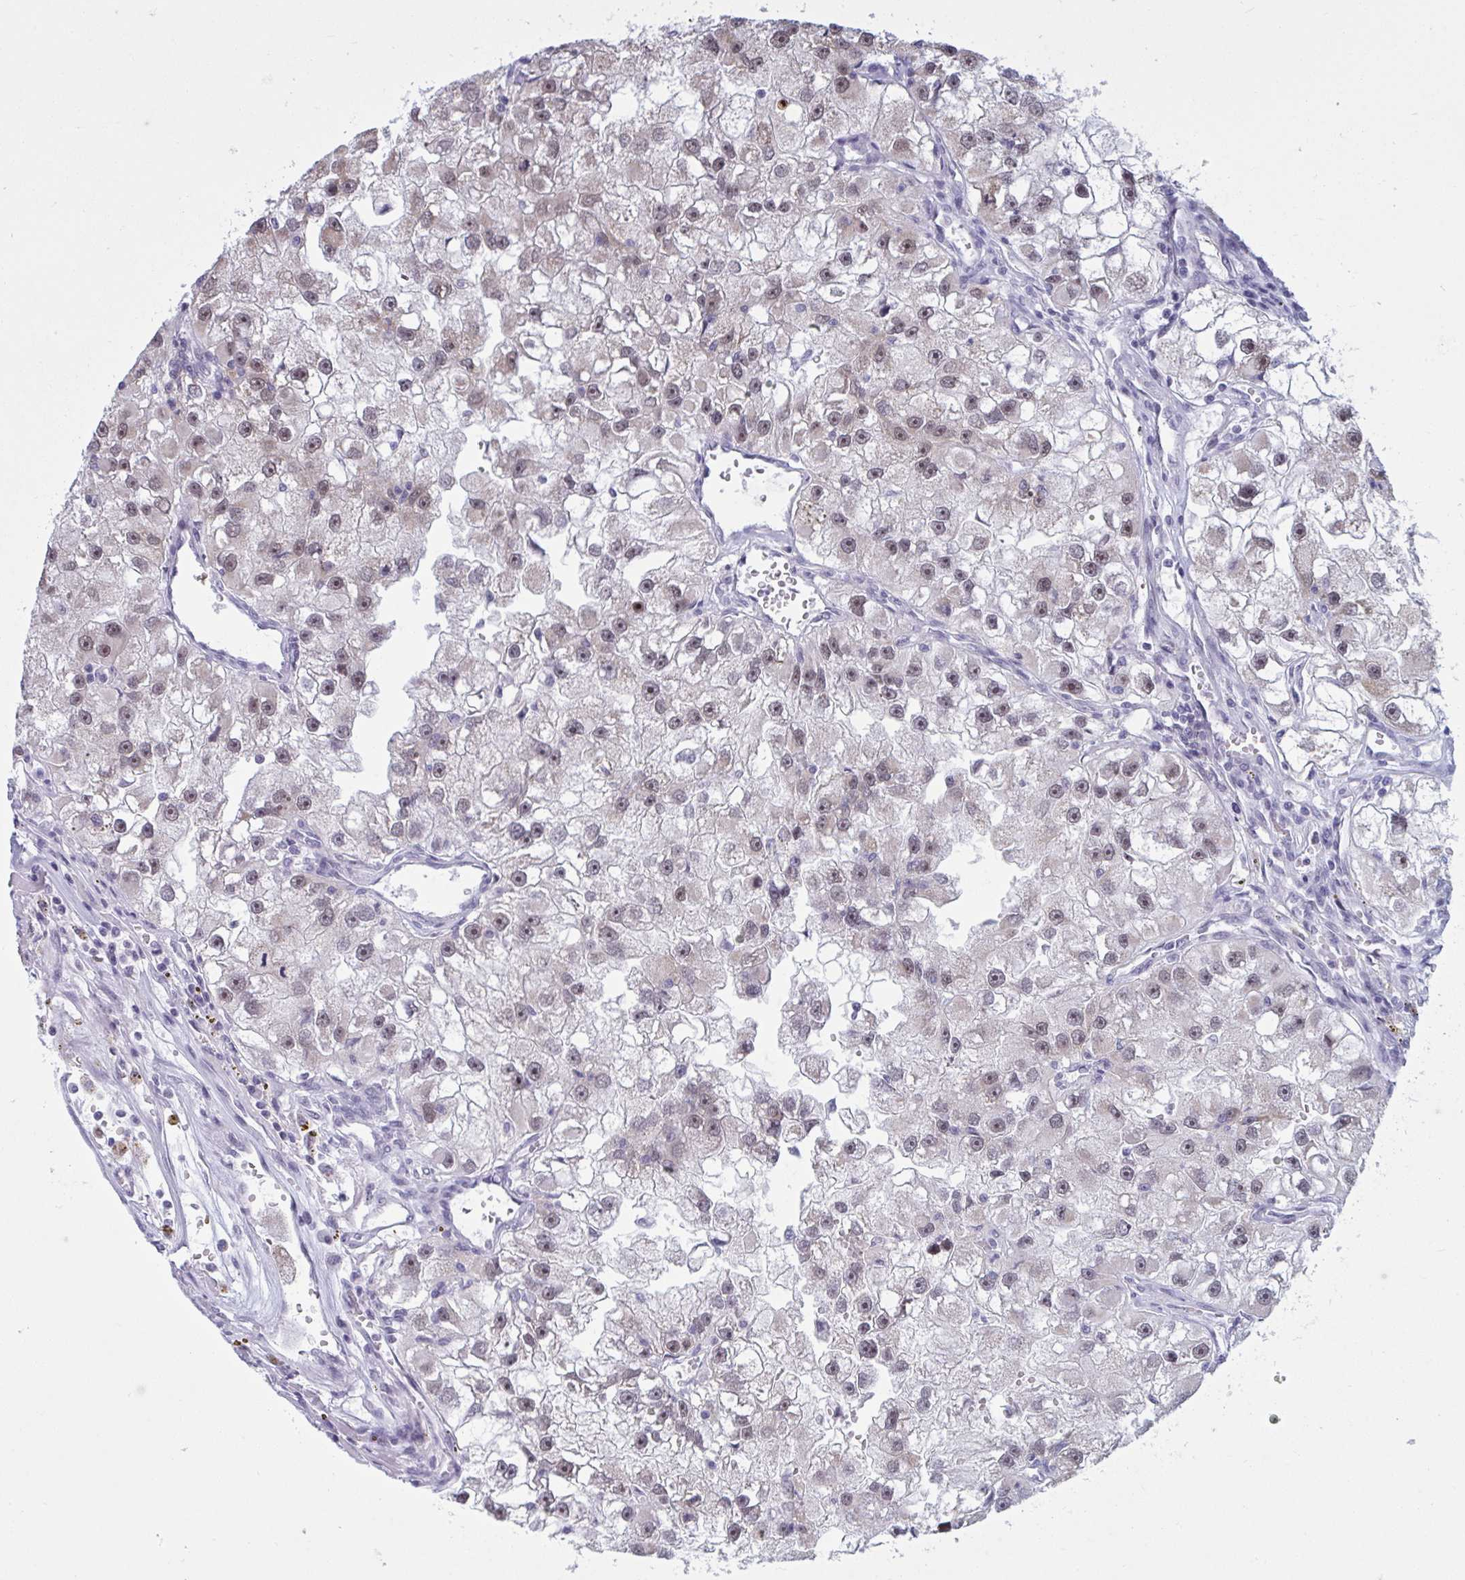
{"staining": {"intensity": "weak", "quantity": ">75%", "location": "nuclear"}, "tissue": "renal cancer", "cell_type": "Tumor cells", "image_type": "cancer", "snomed": [{"axis": "morphology", "description": "Adenocarcinoma, NOS"}, {"axis": "topography", "description": "Kidney"}], "caption": "Renal cancer (adenocarcinoma) stained with IHC reveals weak nuclear expression in about >75% of tumor cells.", "gene": "TGM6", "patient": {"sex": "male", "age": 63}}